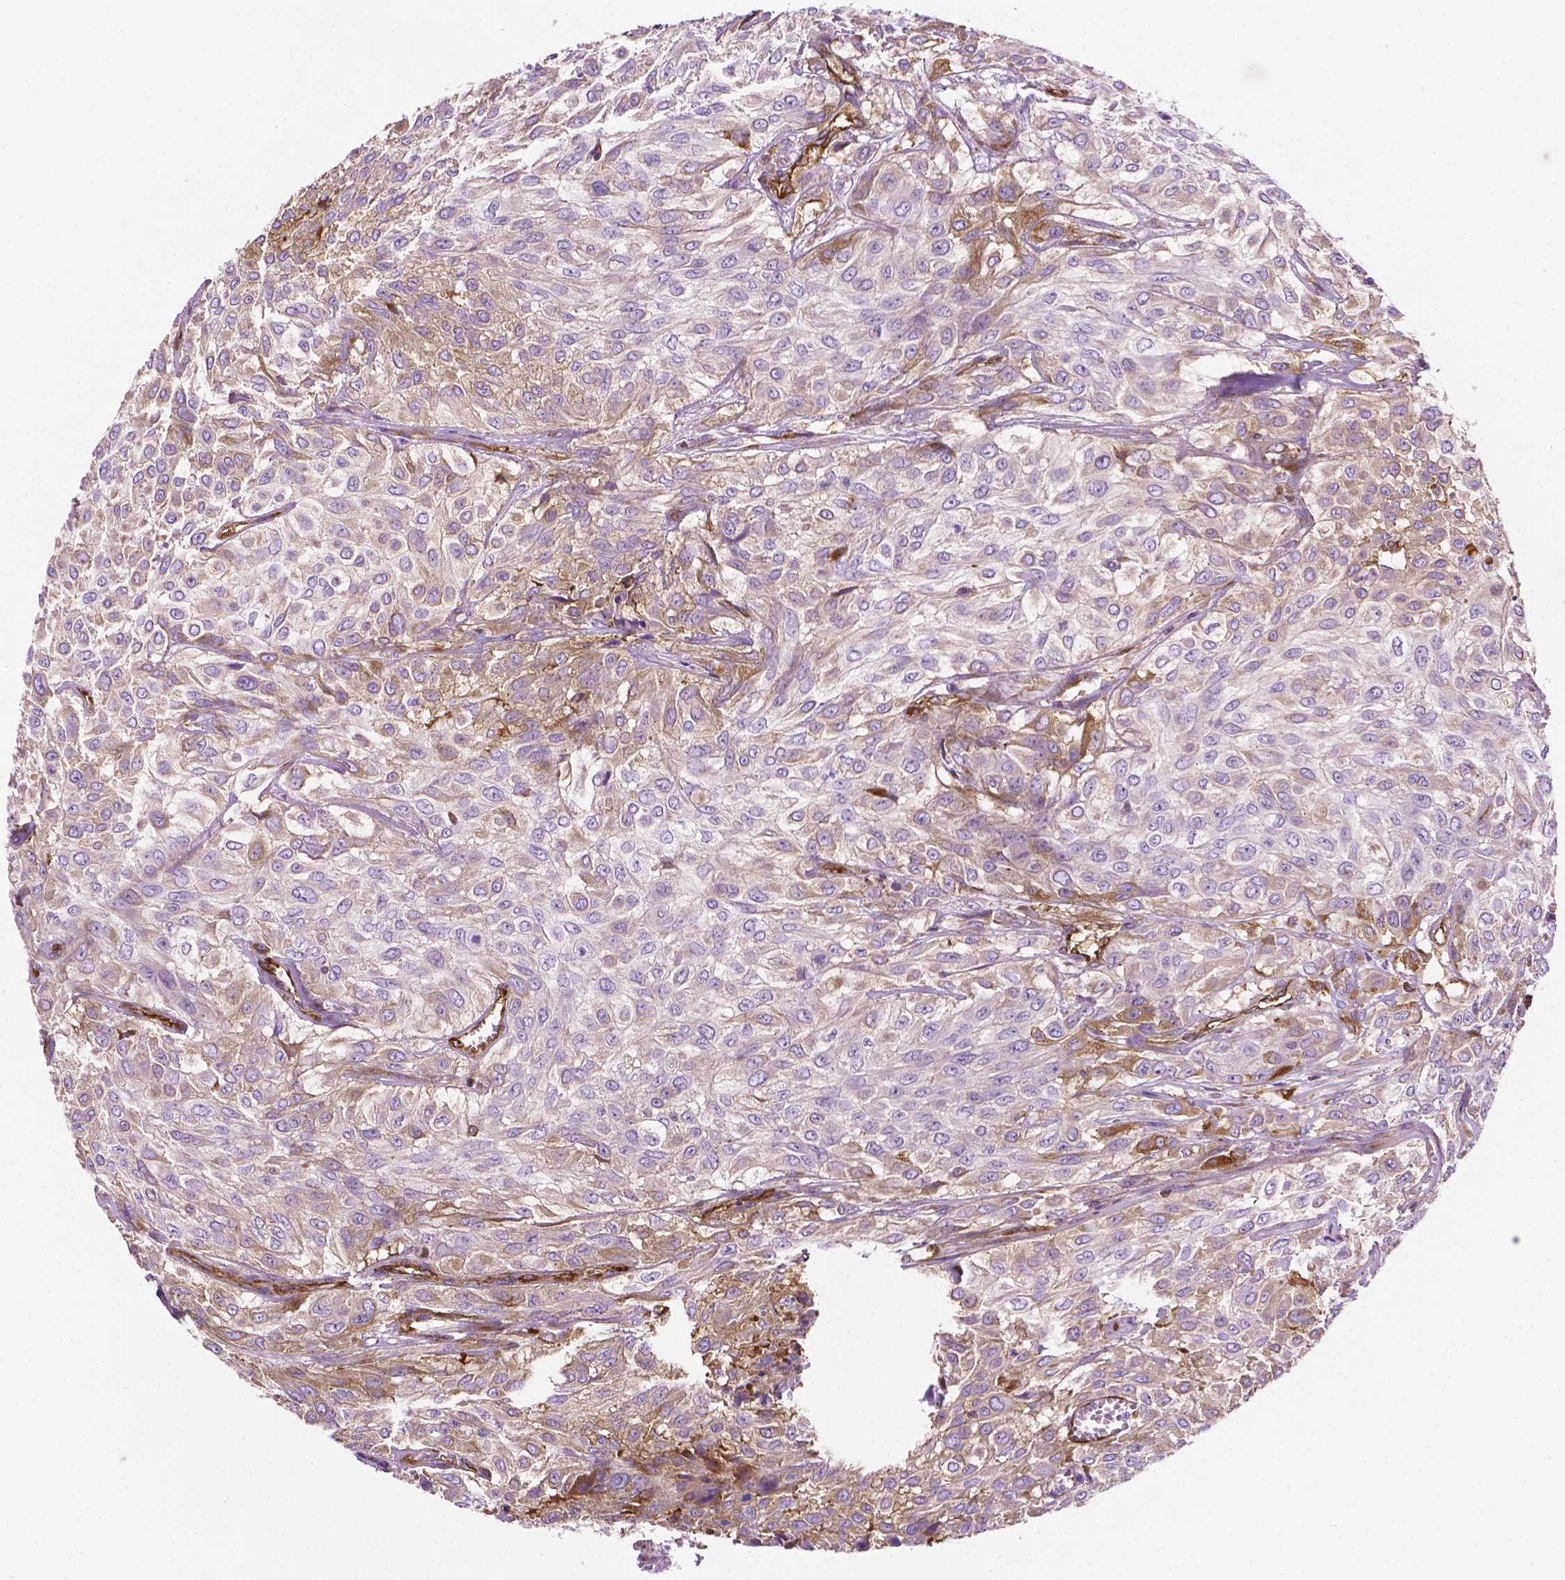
{"staining": {"intensity": "weak", "quantity": "<25%", "location": "cytoplasmic/membranous"}, "tissue": "urothelial cancer", "cell_type": "Tumor cells", "image_type": "cancer", "snomed": [{"axis": "morphology", "description": "Urothelial carcinoma, High grade"}, {"axis": "topography", "description": "Urinary bladder"}], "caption": "Tumor cells are negative for brown protein staining in urothelial carcinoma (high-grade).", "gene": "DCN", "patient": {"sex": "male", "age": 57}}